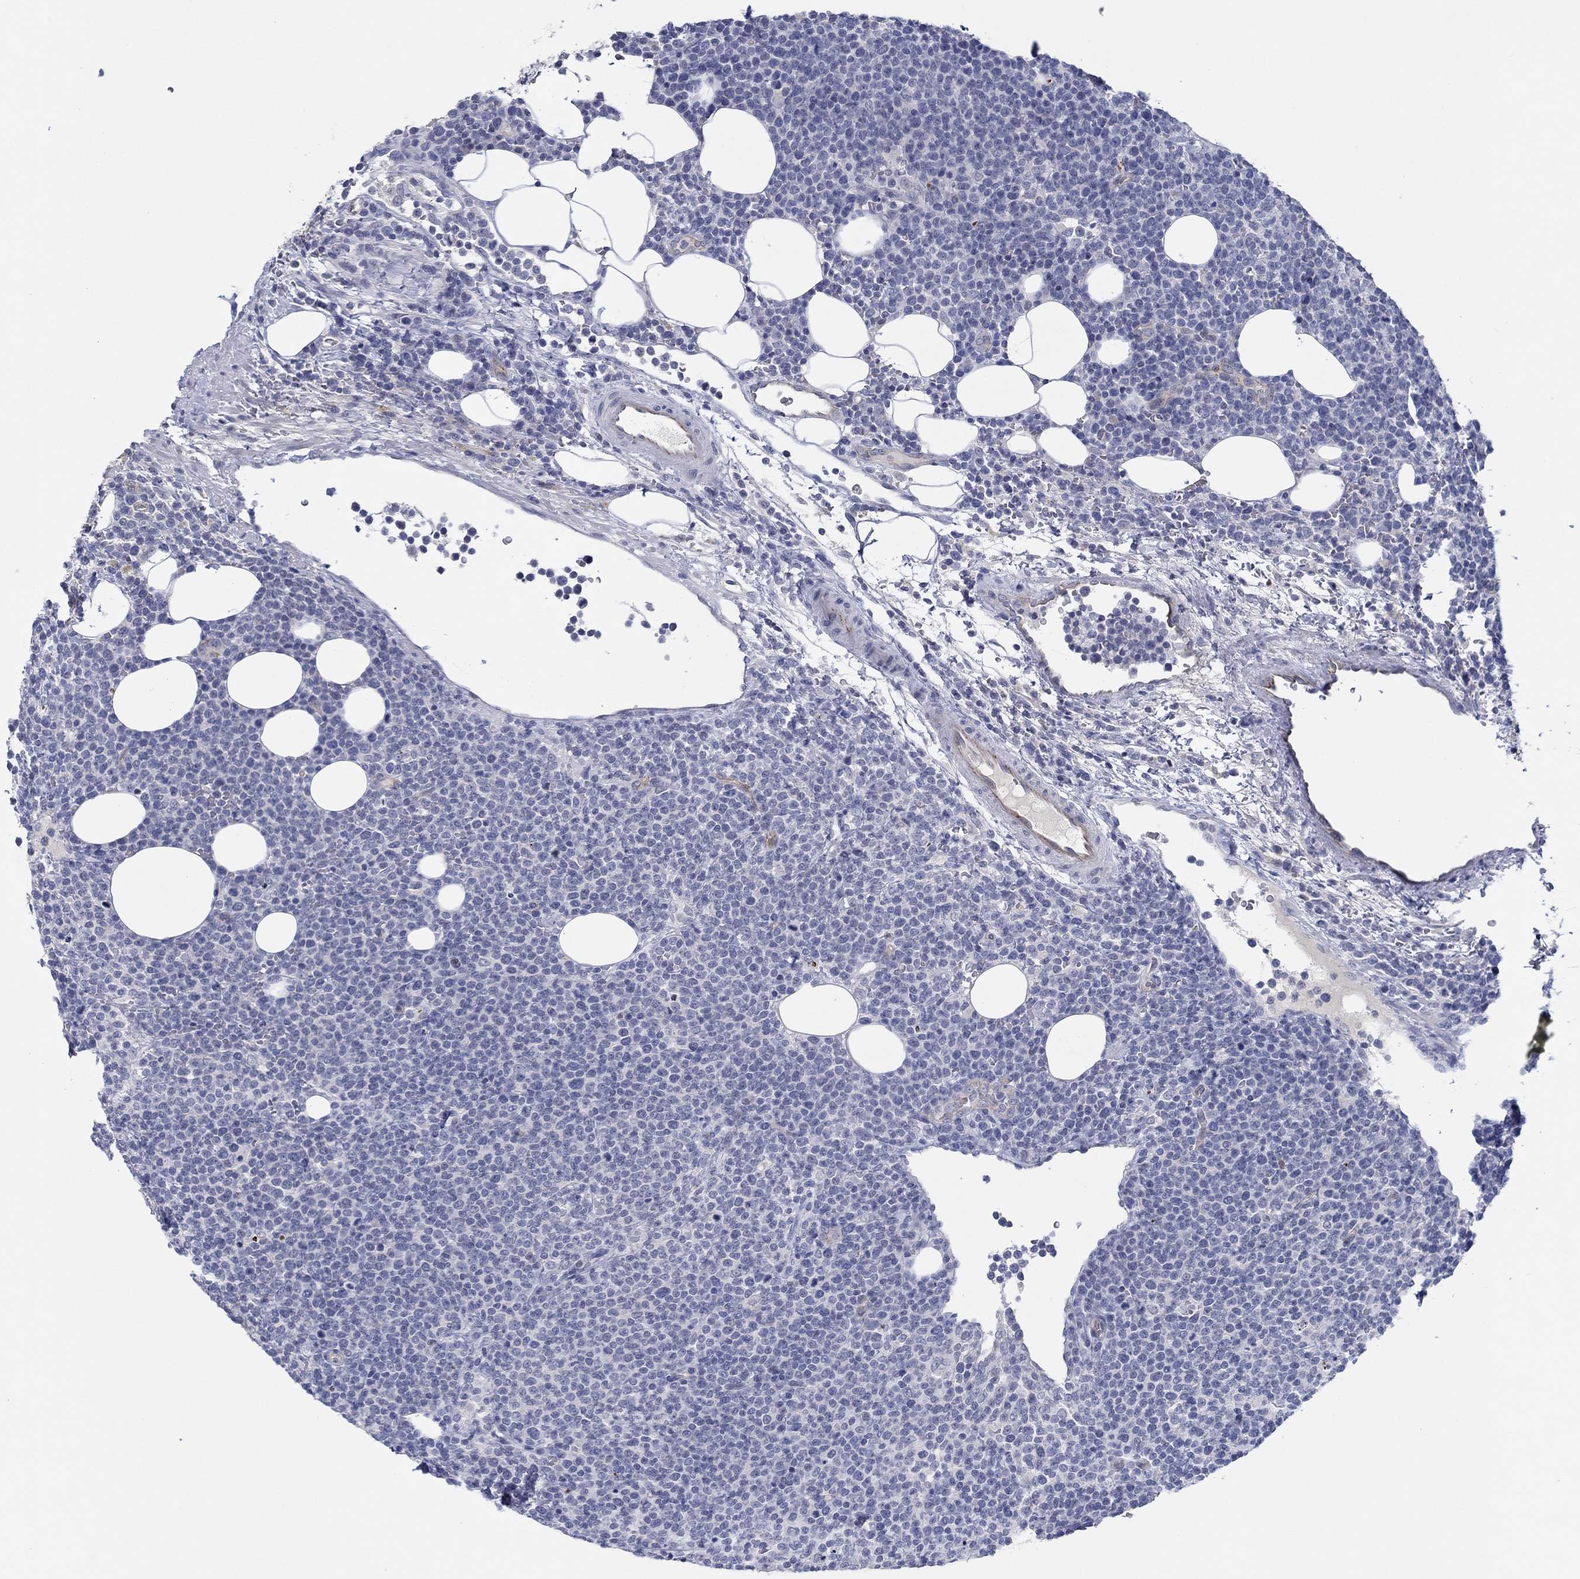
{"staining": {"intensity": "negative", "quantity": "none", "location": "none"}, "tissue": "lymphoma", "cell_type": "Tumor cells", "image_type": "cancer", "snomed": [{"axis": "morphology", "description": "Malignant lymphoma, non-Hodgkin's type, High grade"}, {"axis": "topography", "description": "Lymph node"}], "caption": "The photomicrograph exhibits no staining of tumor cells in malignant lymphoma, non-Hodgkin's type (high-grade).", "gene": "GJA5", "patient": {"sex": "male", "age": 61}}